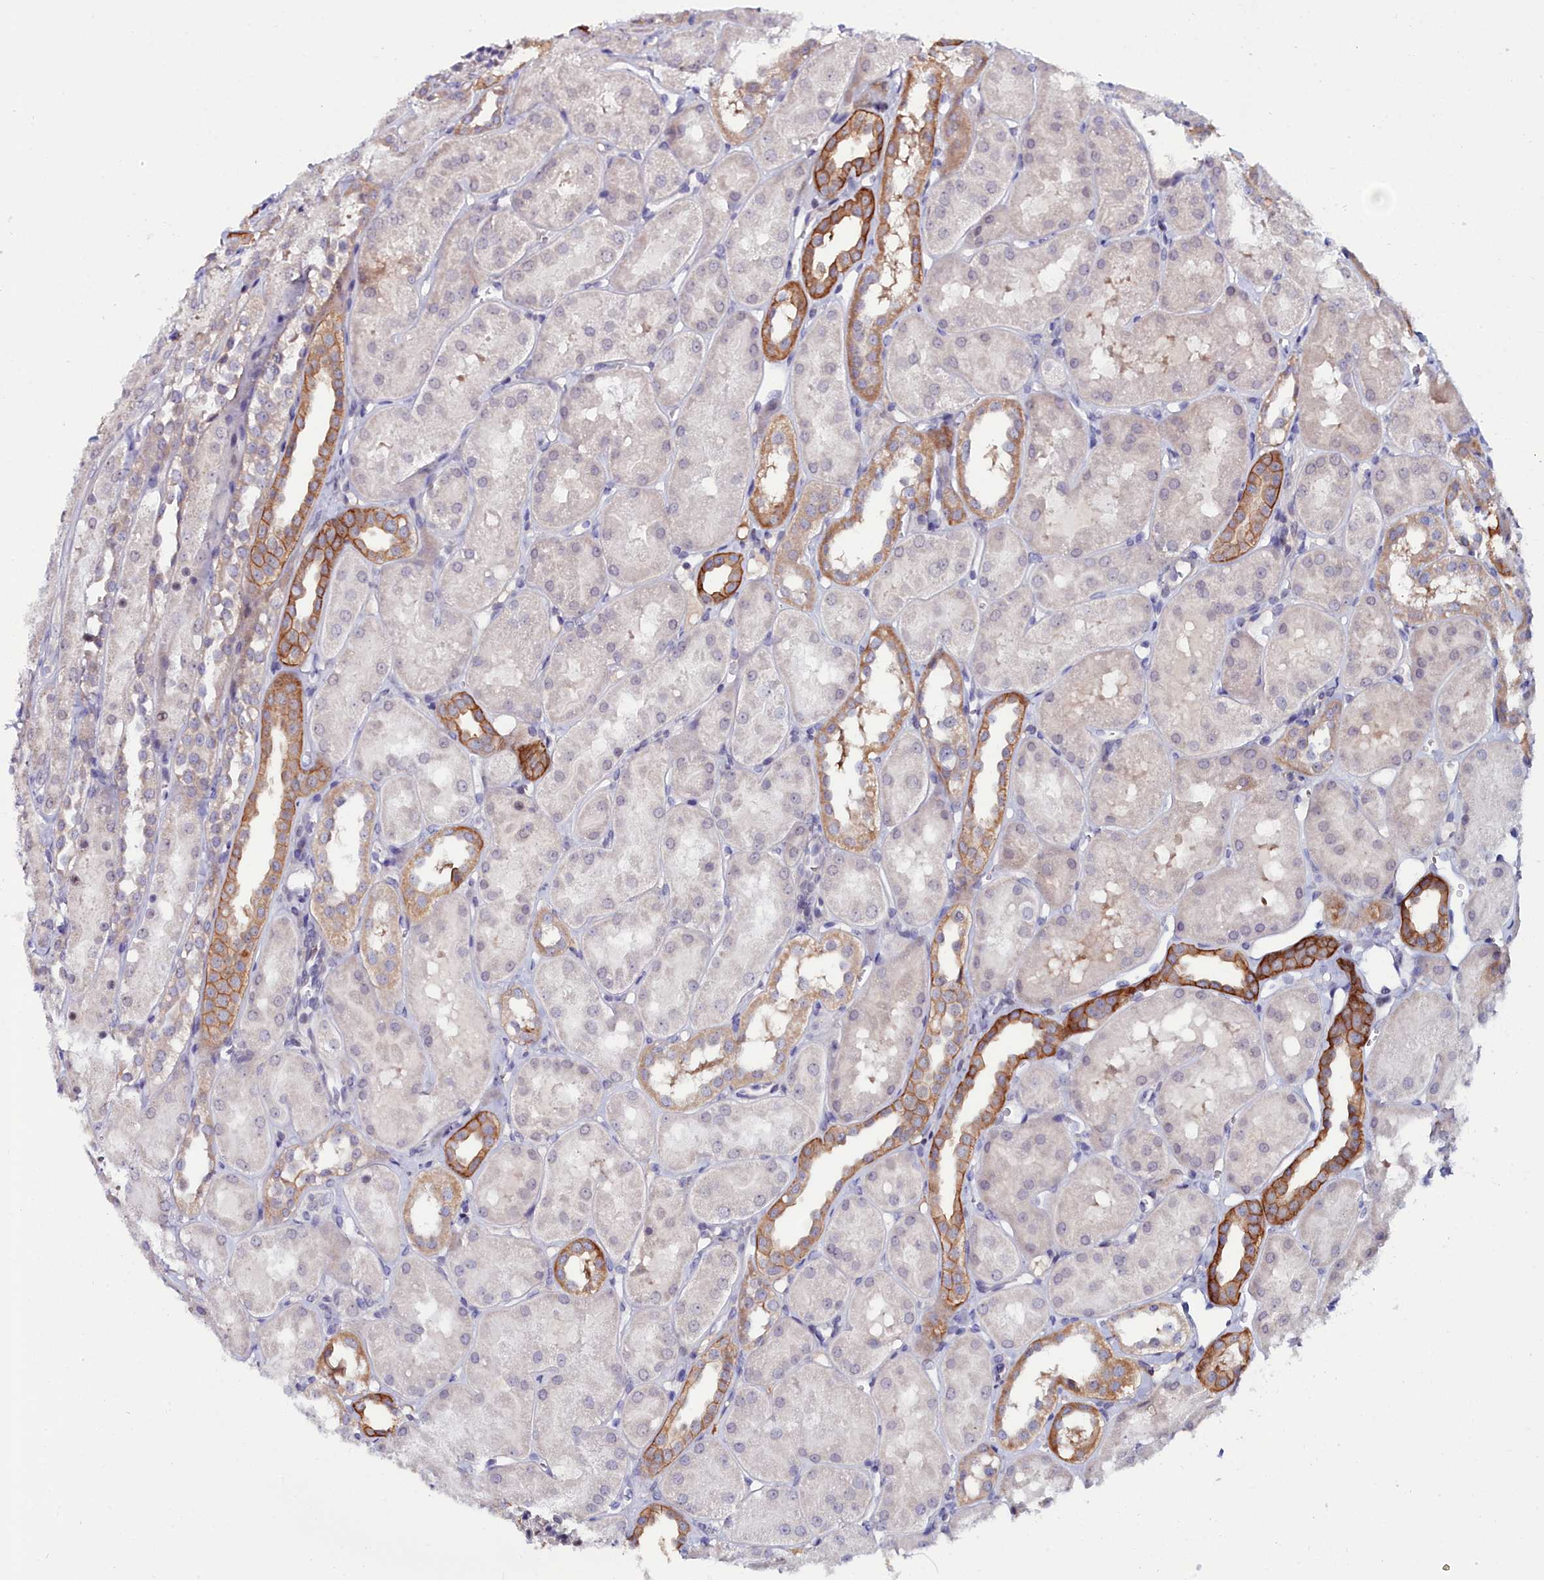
{"staining": {"intensity": "negative", "quantity": "none", "location": "none"}, "tissue": "kidney", "cell_type": "Cells in glomeruli", "image_type": "normal", "snomed": [{"axis": "morphology", "description": "Normal tissue, NOS"}, {"axis": "topography", "description": "Kidney"}, {"axis": "topography", "description": "Urinary bladder"}], "caption": "Immunohistochemistry of benign human kidney exhibits no positivity in cells in glomeruli. (DAB (3,3'-diaminobenzidine) IHC visualized using brightfield microscopy, high magnification).", "gene": "KCTD18", "patient": {"sex": "male", "age": 16}}